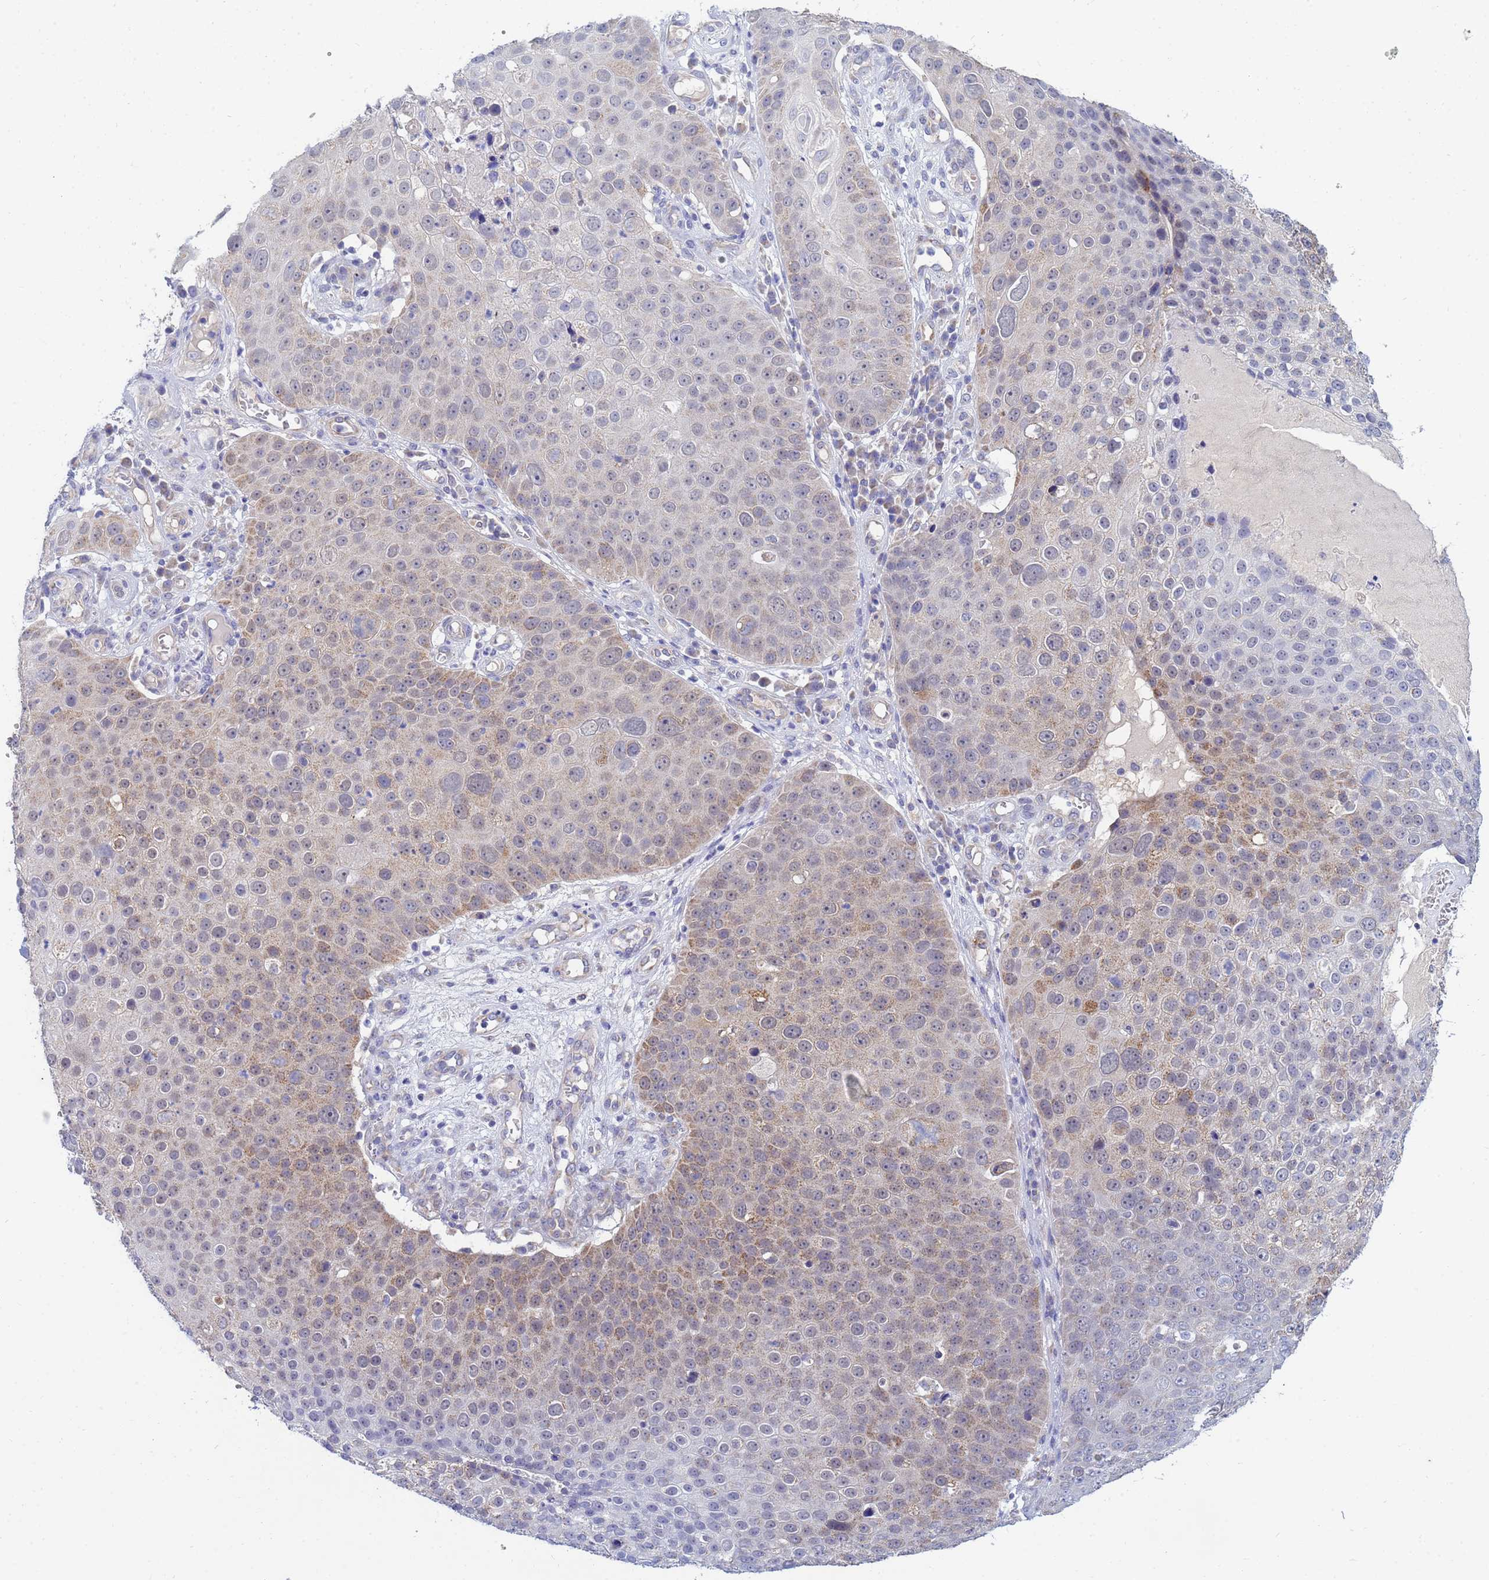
{"staining": {"intensity": "weak", "quantity": "25%-75%", "location": "cytoplasmic/membranous"}, "tissue": "skin cancer", "cell_type": "Tumor cells", "image_type": "cancer", "snomed": [{"axis": "morphology", "description": "Squamous cell carcinoma, NOS"}, {"axis": "topography", "description": "Skin"}], "caption": "Skin cancer tissue reveals weak cytoplasmic/membranous staining in approximately 25%-75% of tumor cells", "gene": "SDR39U1", "patient": {"sex": "male", "age": 71}}